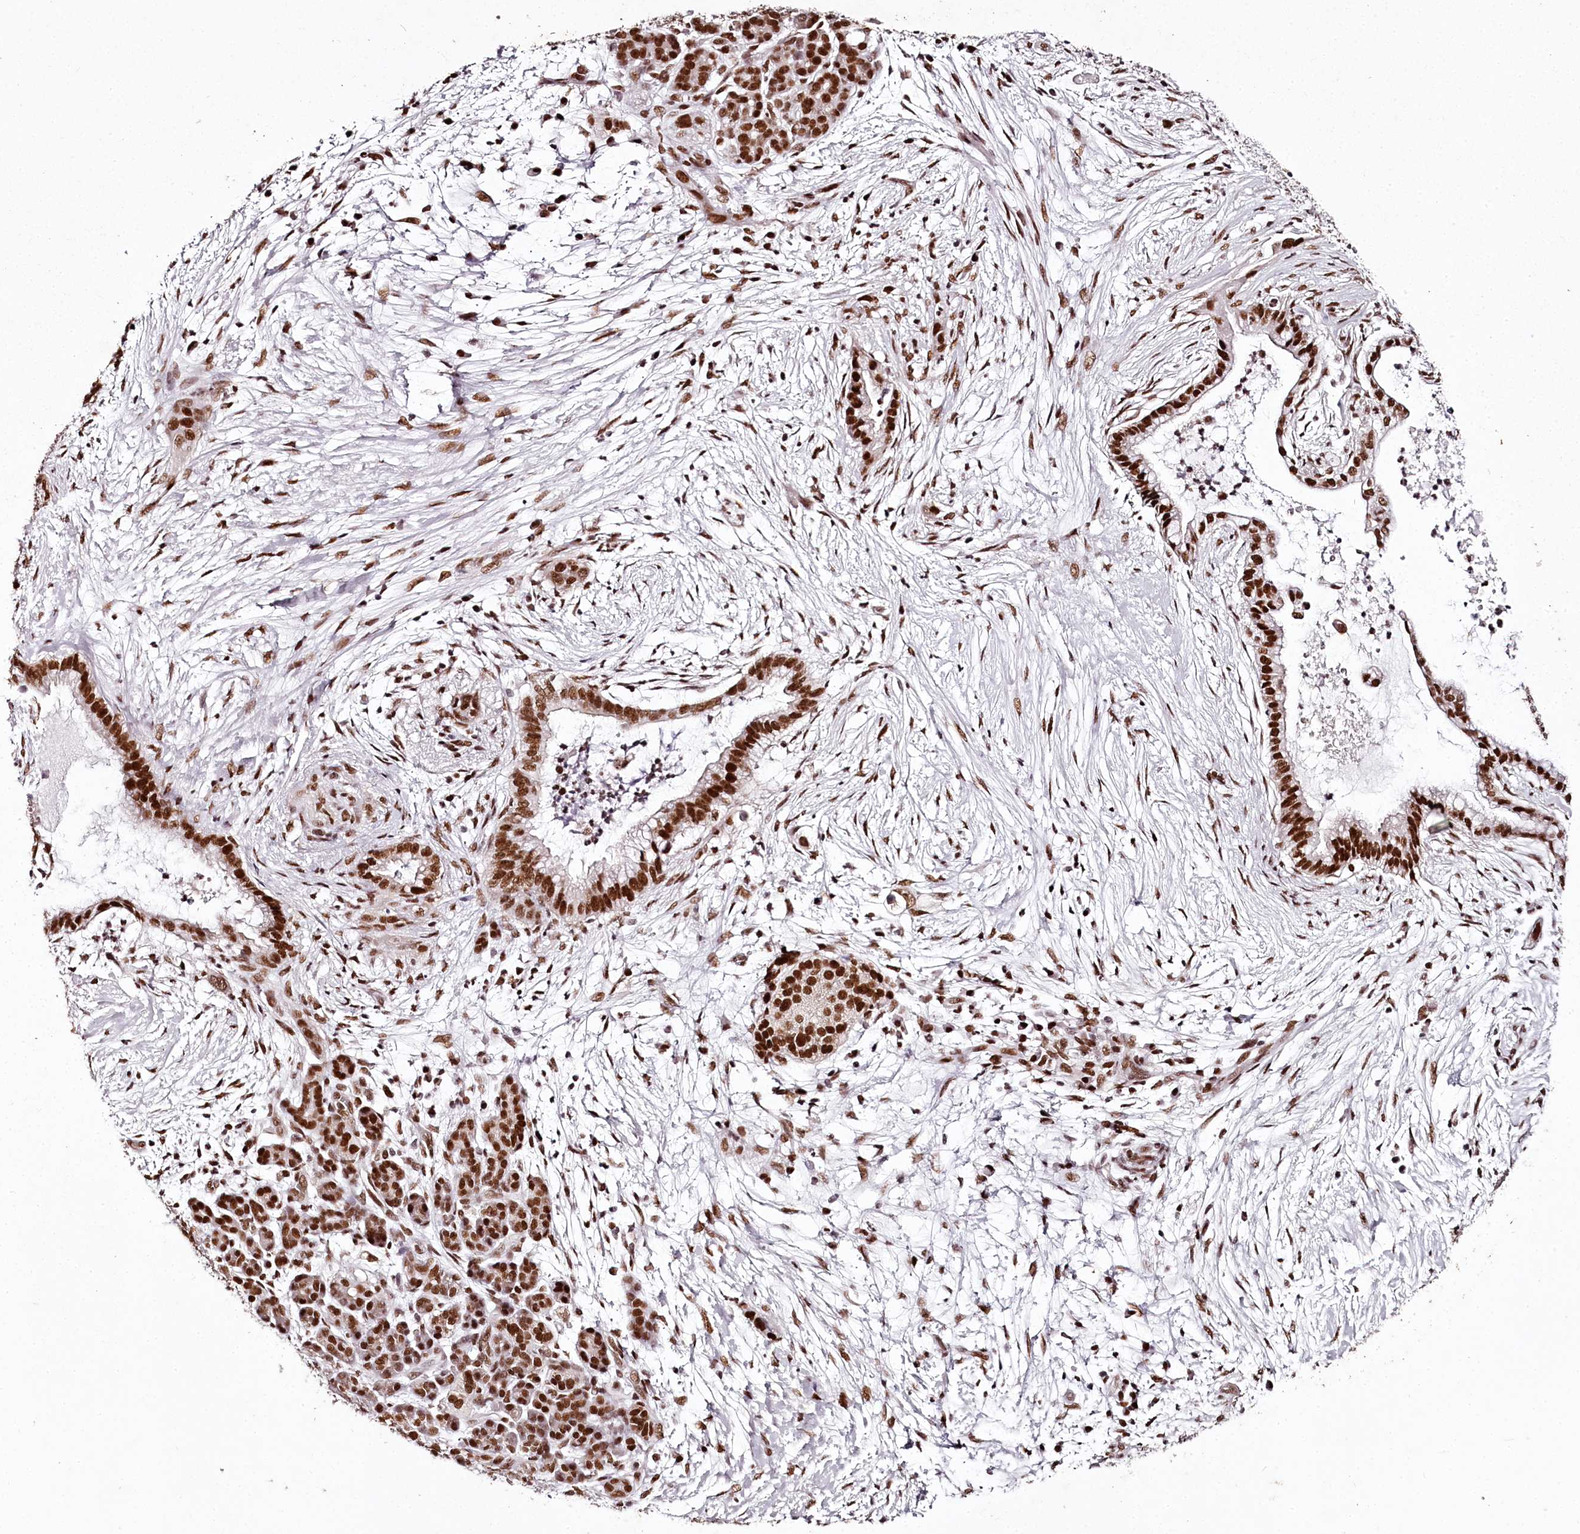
{"staining": {"intensity": "strong", "quantity": ">75%", "location": "nuclear"}, "tissue": "pancreatic cancer", "cell_type": "Tumor cells", "image_type": "cancer", "snomed": [{"axis": "morphology", "description": "Adenocarcinoma, NOS"}, {"axis": "topography", "description": "Pancreas"}], "caption": "Immunohistochemistry (IHC) (DAB (3,3'-diaminobenzidine)) staining of adenocarcinoma (pancreatic) displays strong nuclear protein staining in about >75% of tumor cells.", "gene": "PSPC1", "patient": {"sex": "male", "age": 59}}